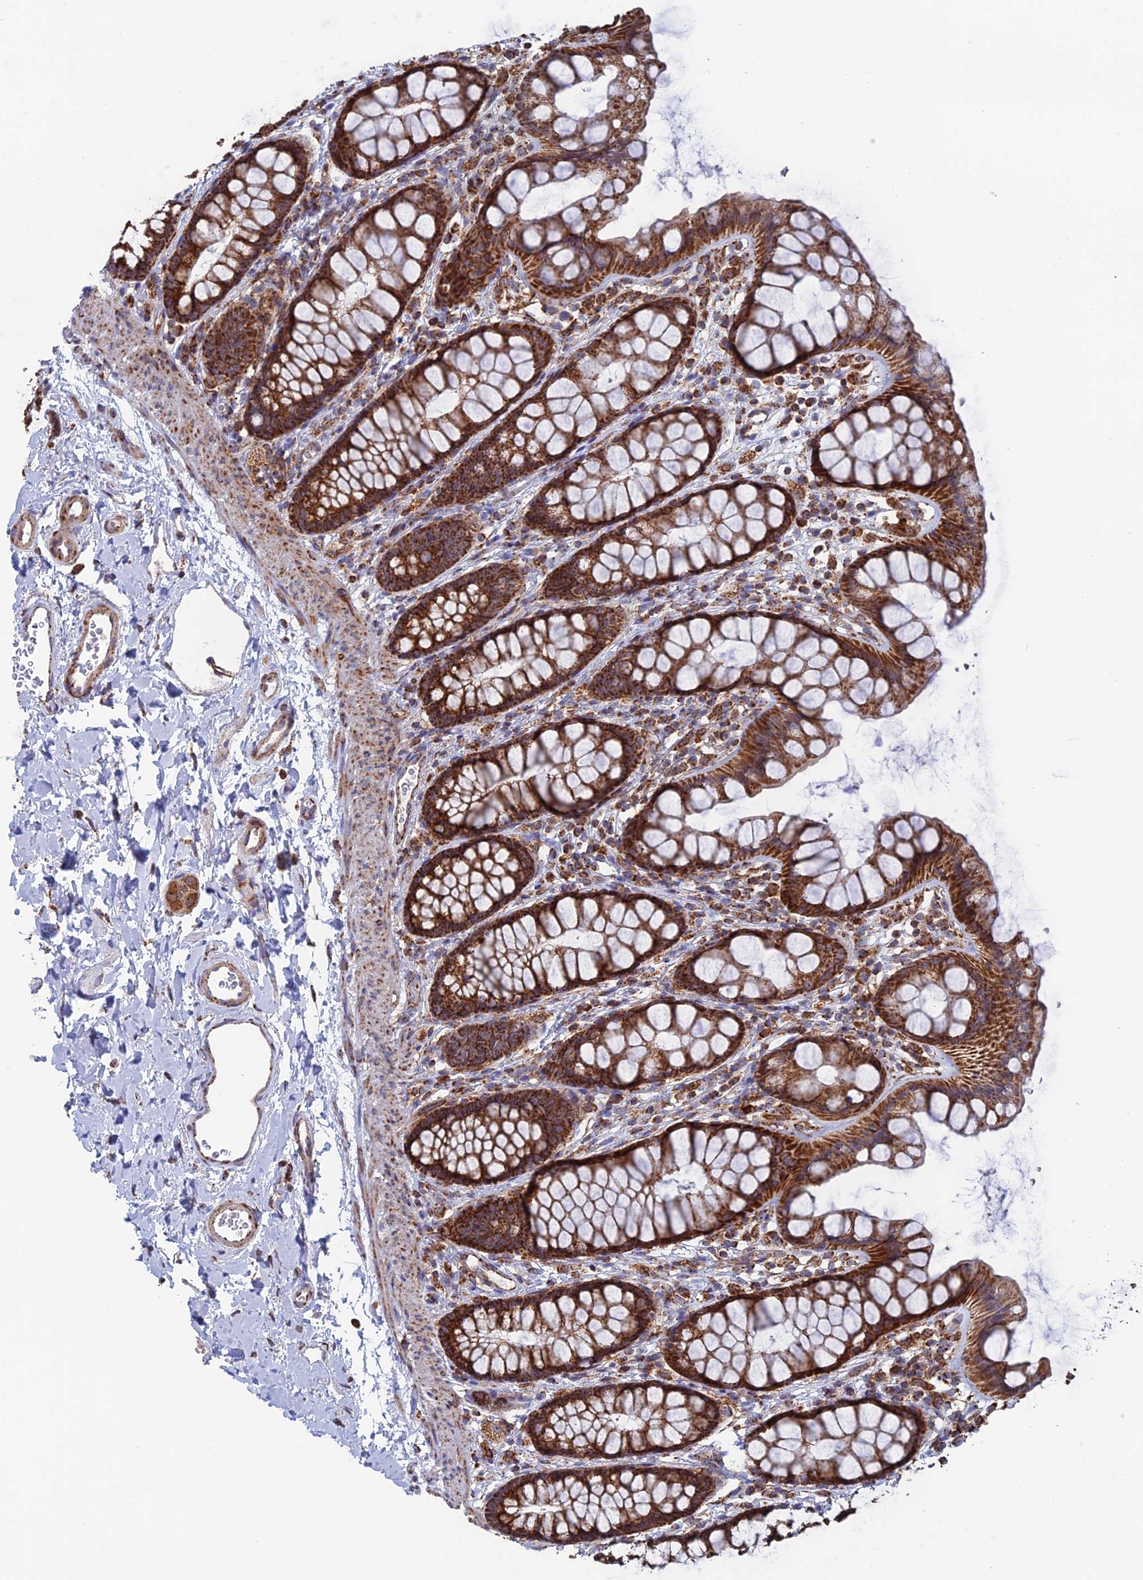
{"staining": {"intensity": "strong", "quantity": ">75%", "location": "cytoplasmic/membranous"}, "tissue": "rectum", "cell_type": "Glandular cells", "image_type": "normal", "snomed": [{"axis": "morphology", "description": "Normal tissue, NOS"}, {"axis": "topography", "description": "Rectum"}], "caption": "Immunohistochemical staining of benign rectum displays high levels of strong cytoplasmic/membranous expression in approximately >75% of glandular cells. Using DAB (3,3'-diaminobenzidine) (brown) and hematoxylin (blue) stains, captured at high magnification using brightfield microscopy.", "gene": "DTYMK", "patient": {"sex": "female", "age": 65}}